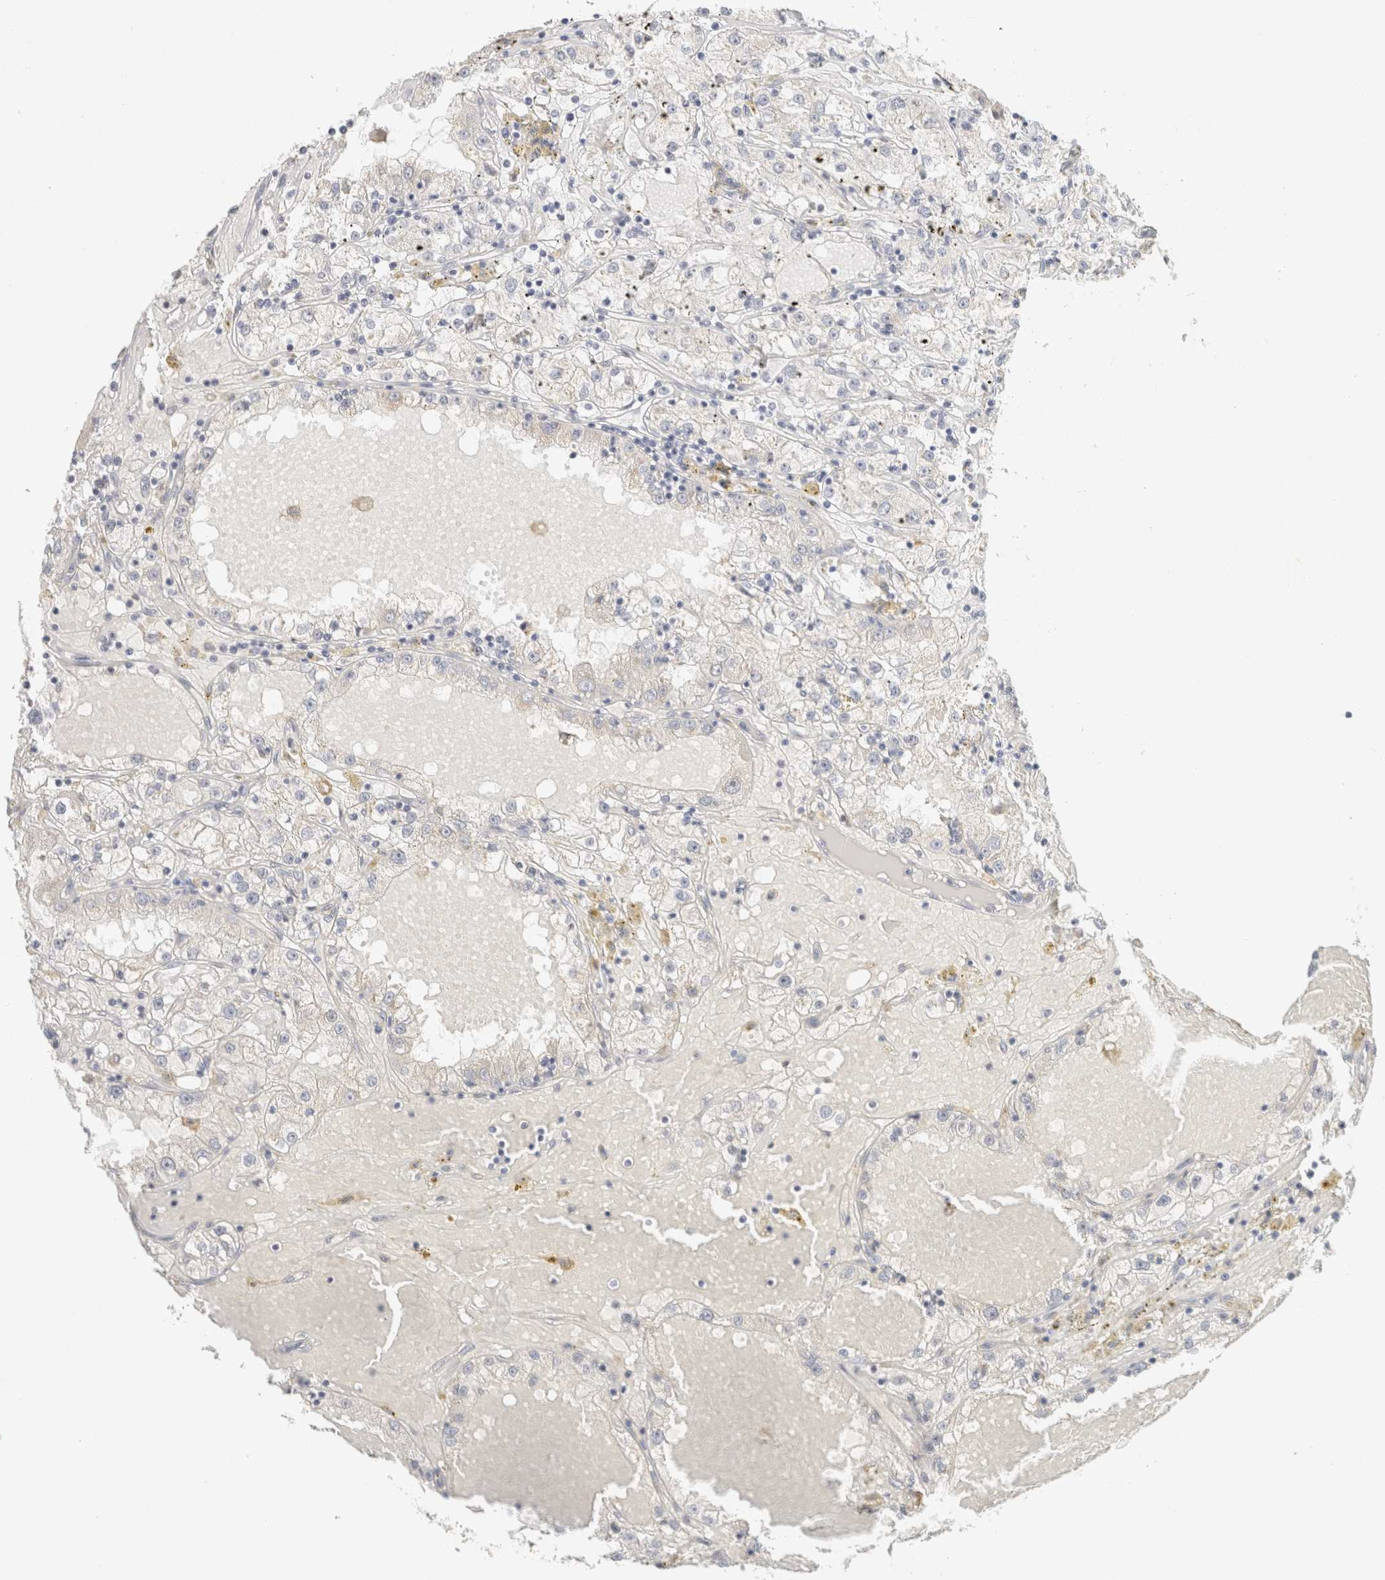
{"staining": {"intensity": "negative", "quantity": "none", "location": "none"}, "tissue": "renal cancer", "cell_type": "Tumor cells", "image_type": "cancer", "snomed": [{"axis": "morphology", "description": "Adenocarcinoma, NOS"}, {"axis": "topography", "description": "Kidney"}], "caption": "Tumor cells are negative for protein expression in human adenocarcinoma (renal).", "gene": "NEFM", "patient": {"sex": "male", "age": 56}}